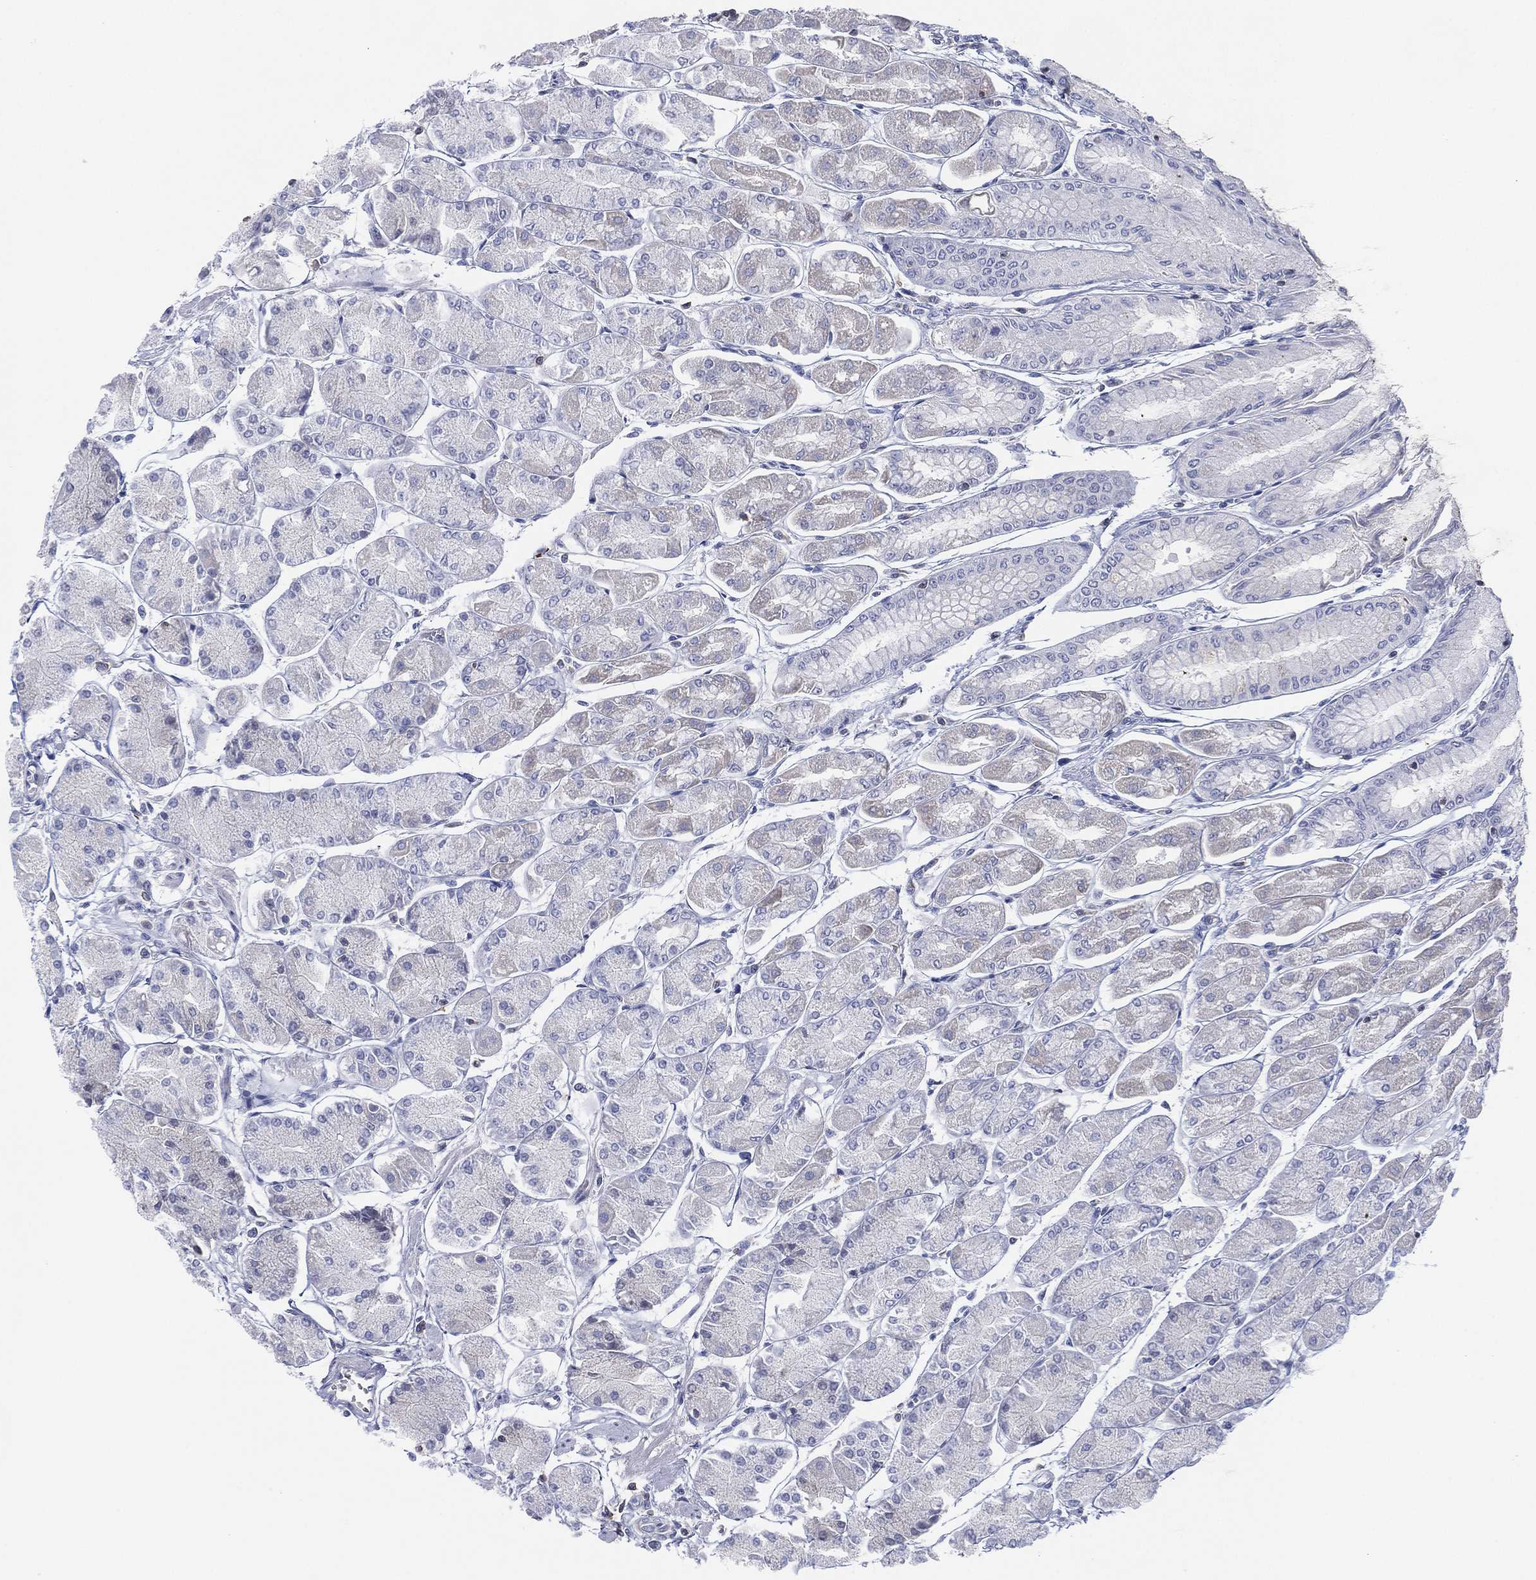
{"staining": {"intensity": "negative", "quantity": "none", "location": "none"}, "tissue": "stomach", "cell_type": "Glandular cells", "image_type": "normal", "snomed": [{"axis": "morphology", "description": "Normal tissue, NOS"}, {"axis": "topography", "description": "Stomach, upper"}], "caption": "Human stomach stained for a protein using immunohistochemistry reveals no positivity in glandular cells.", "gene": "SEPTIN1", "patient": {"sex": "male", "age": 60}}